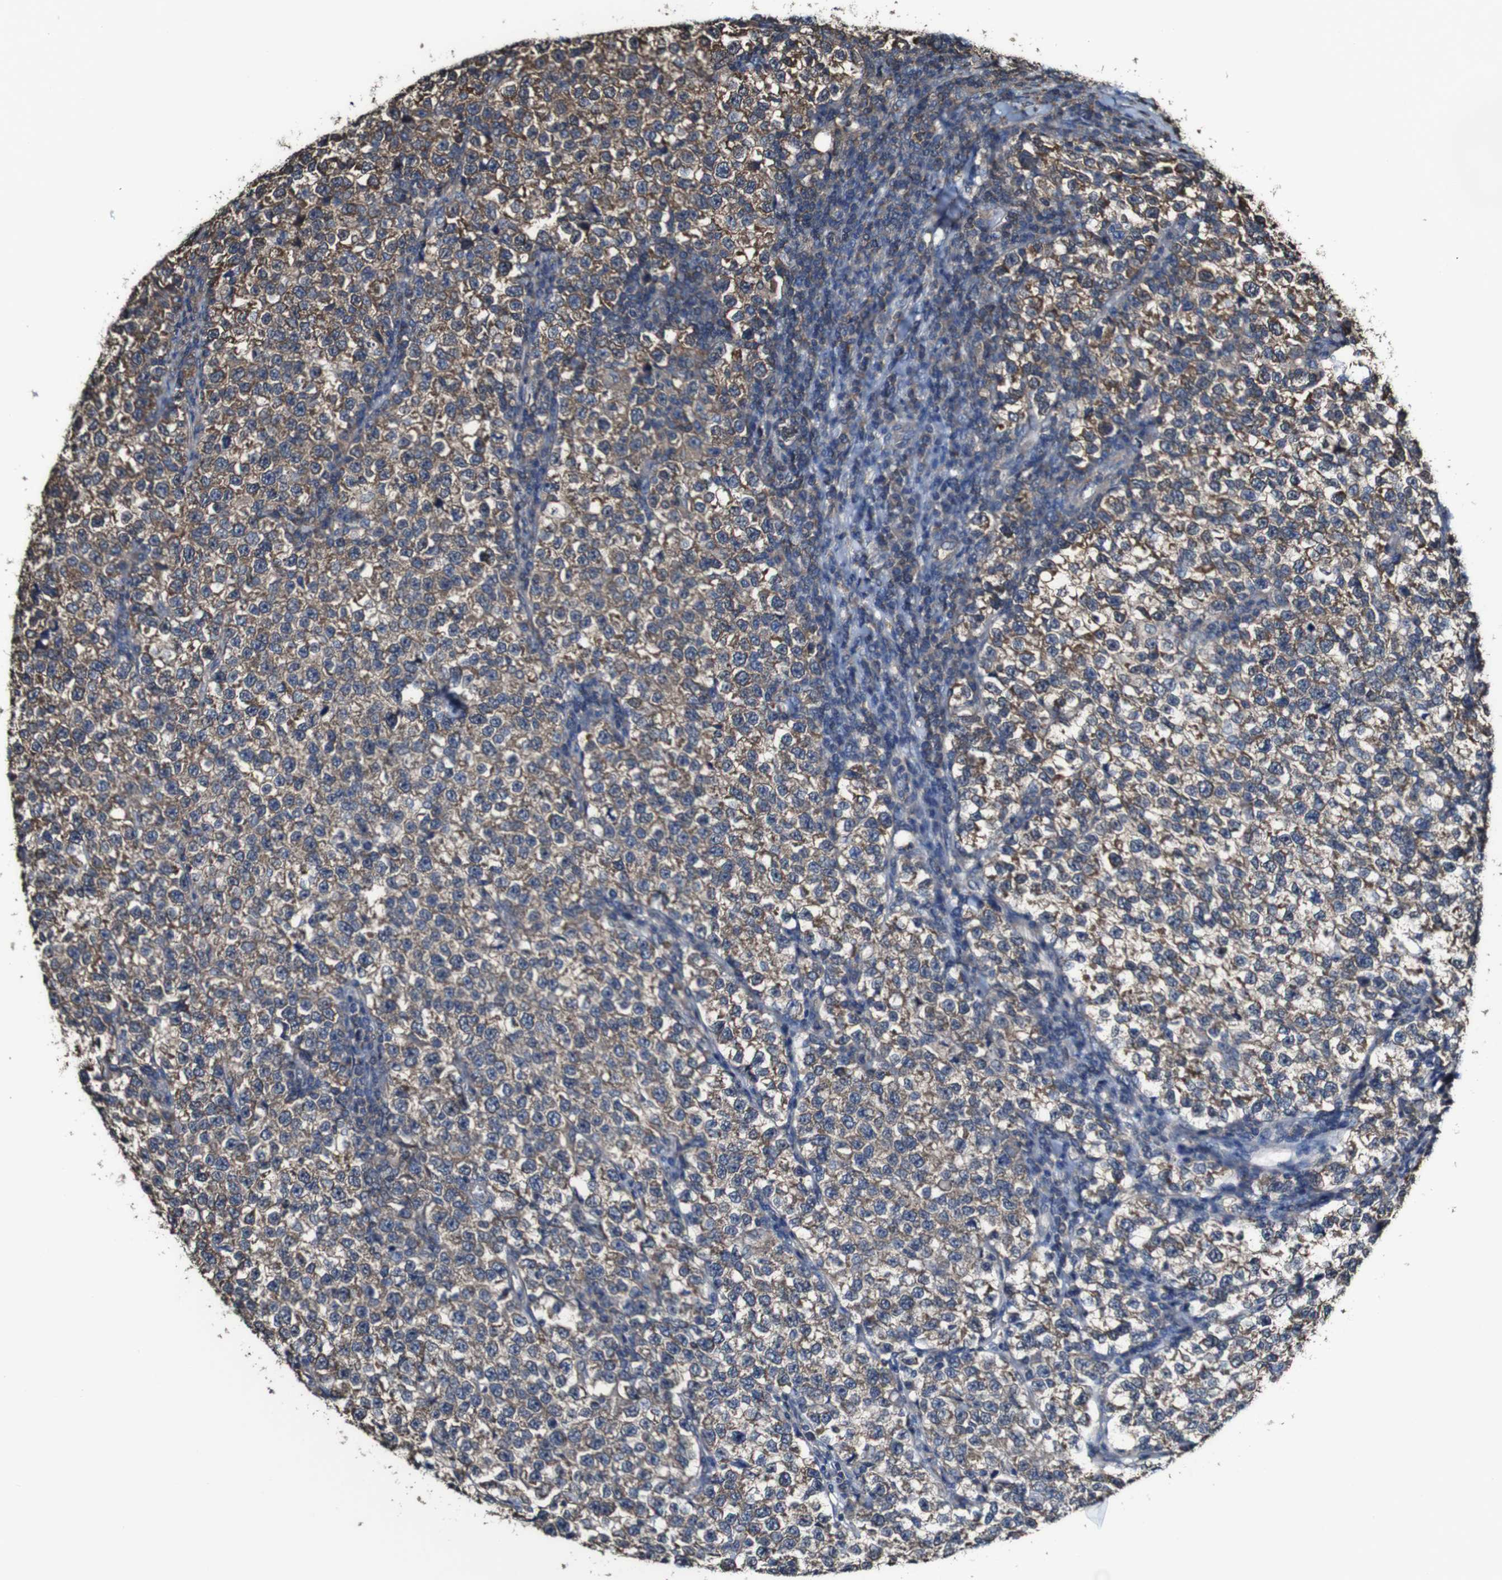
{"staining": {"intensity": "moderate", "quantity": ">75%", "location": "cytoplasmic/membranous"}, "tissue": "testis cancer", "cell_type": "Tumor cells", "image_type": "cancer", "snomed": [{"axis": "morphology", "description": "Normal tissue, NOS"}, {"axis": "morphology", "description": "Seminoma, NOS"}, {"axis": "topography", "description": "Testis"}], "caption": "Testis seminoma stained with a protein marker demonstrates moderate staining in tumor cells.", "gene": "PTPRR", "patient": {"sex": "male", "age": 43}}